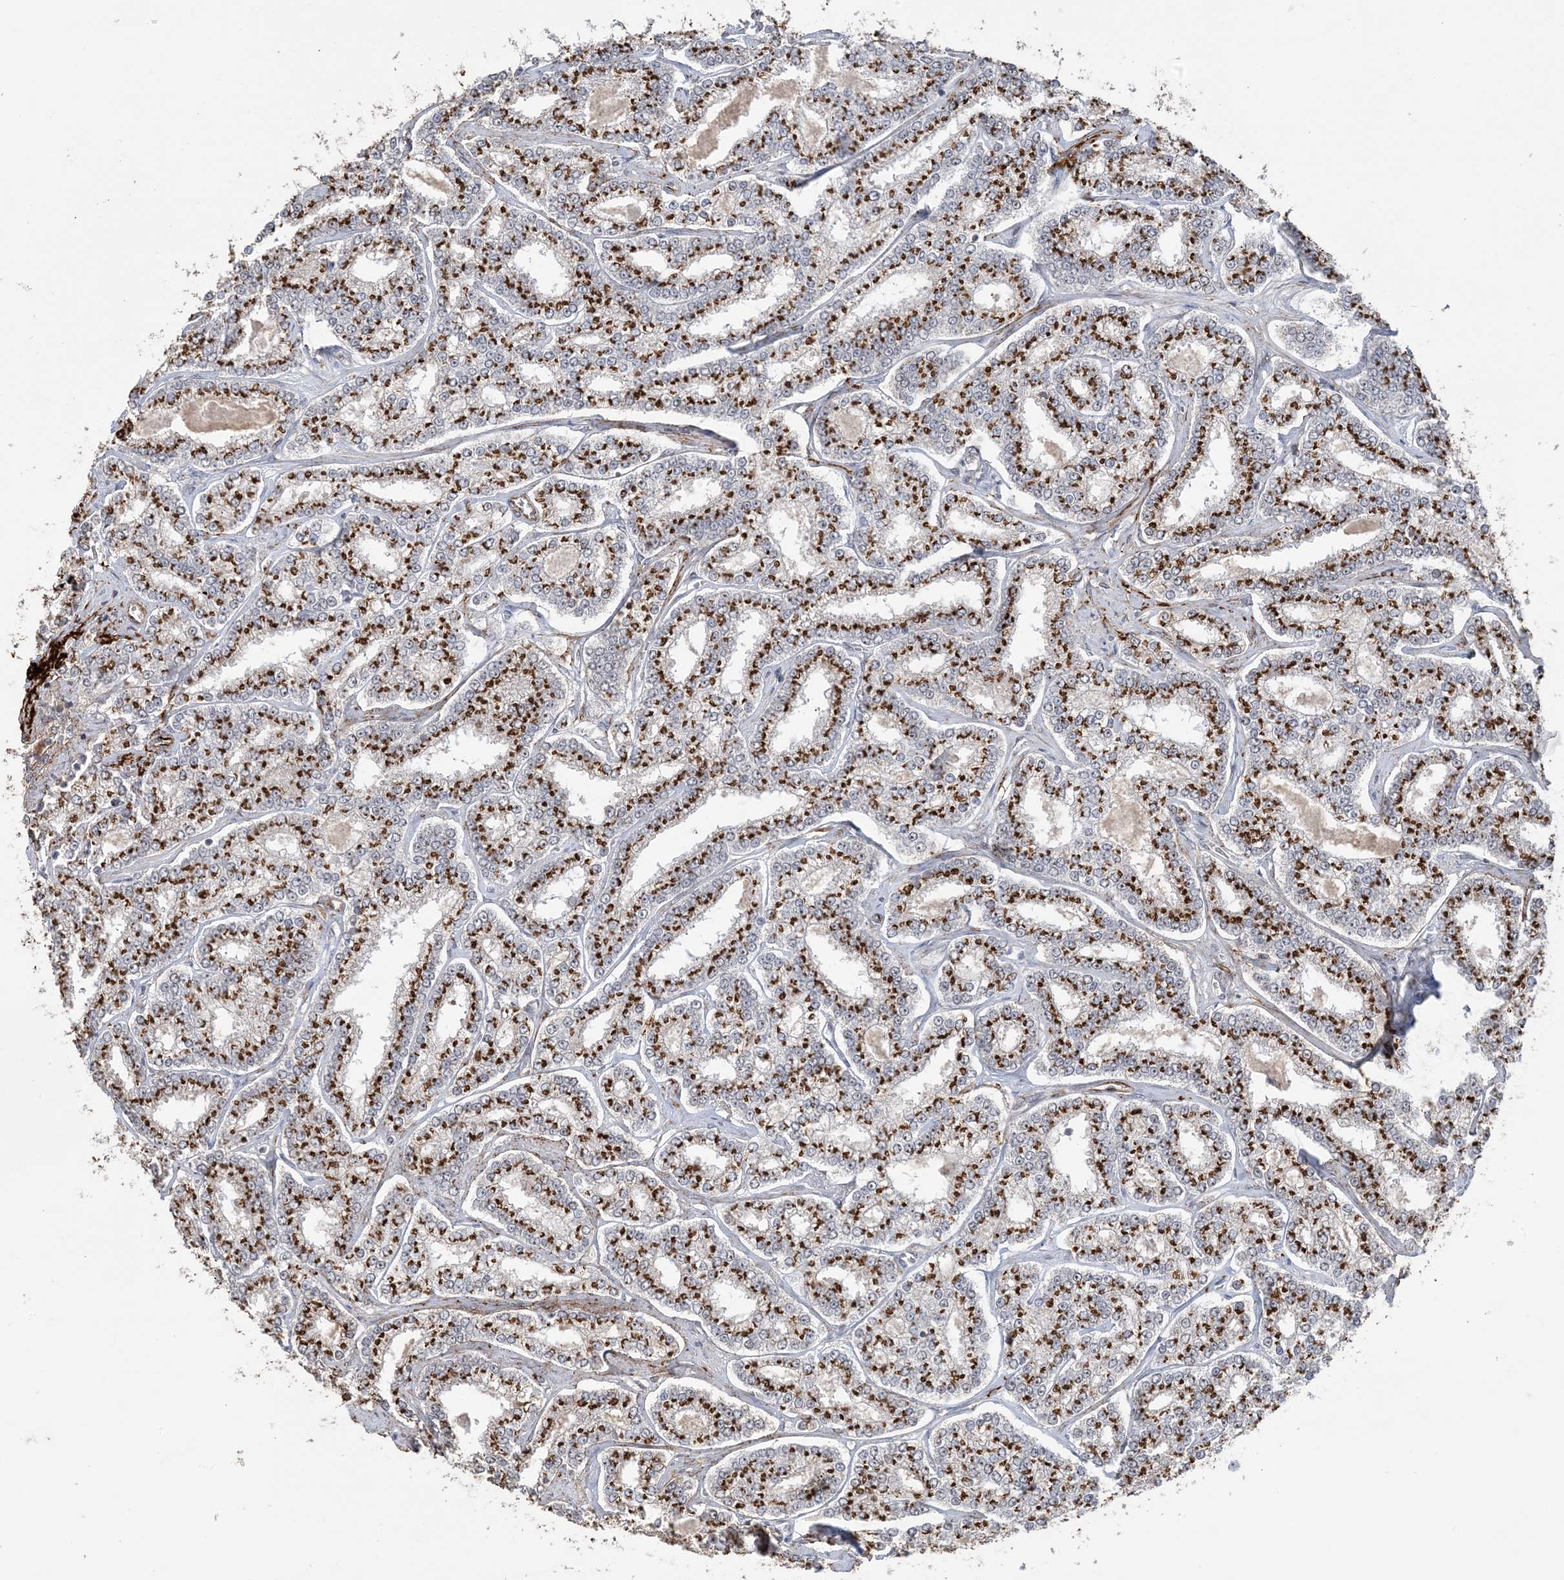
{"staining": {"intensity": "strong", "quantity": ">75%", "location": "cytoplasmic/membranous"}, "tissue": "prostate cancer", "cell_type": "Tumor cells", "image_type": "cancer", "snomed": [{"axis": "morphology", "description": "Normal tissue, NOS"}, {"axis": "morphology", "description": "Adenocarcinoma, High grade"}, {"axis": "topography", "description": "Prostate"}], "caption": "Strong cytoplasmic/membranous protein staining is appreciated in approximately >75% of tumor cells in prostate cancer (high-grade adenocarcinoma).", "gene": "XRN1", "patient": {"sex": "male", "age": 83}}